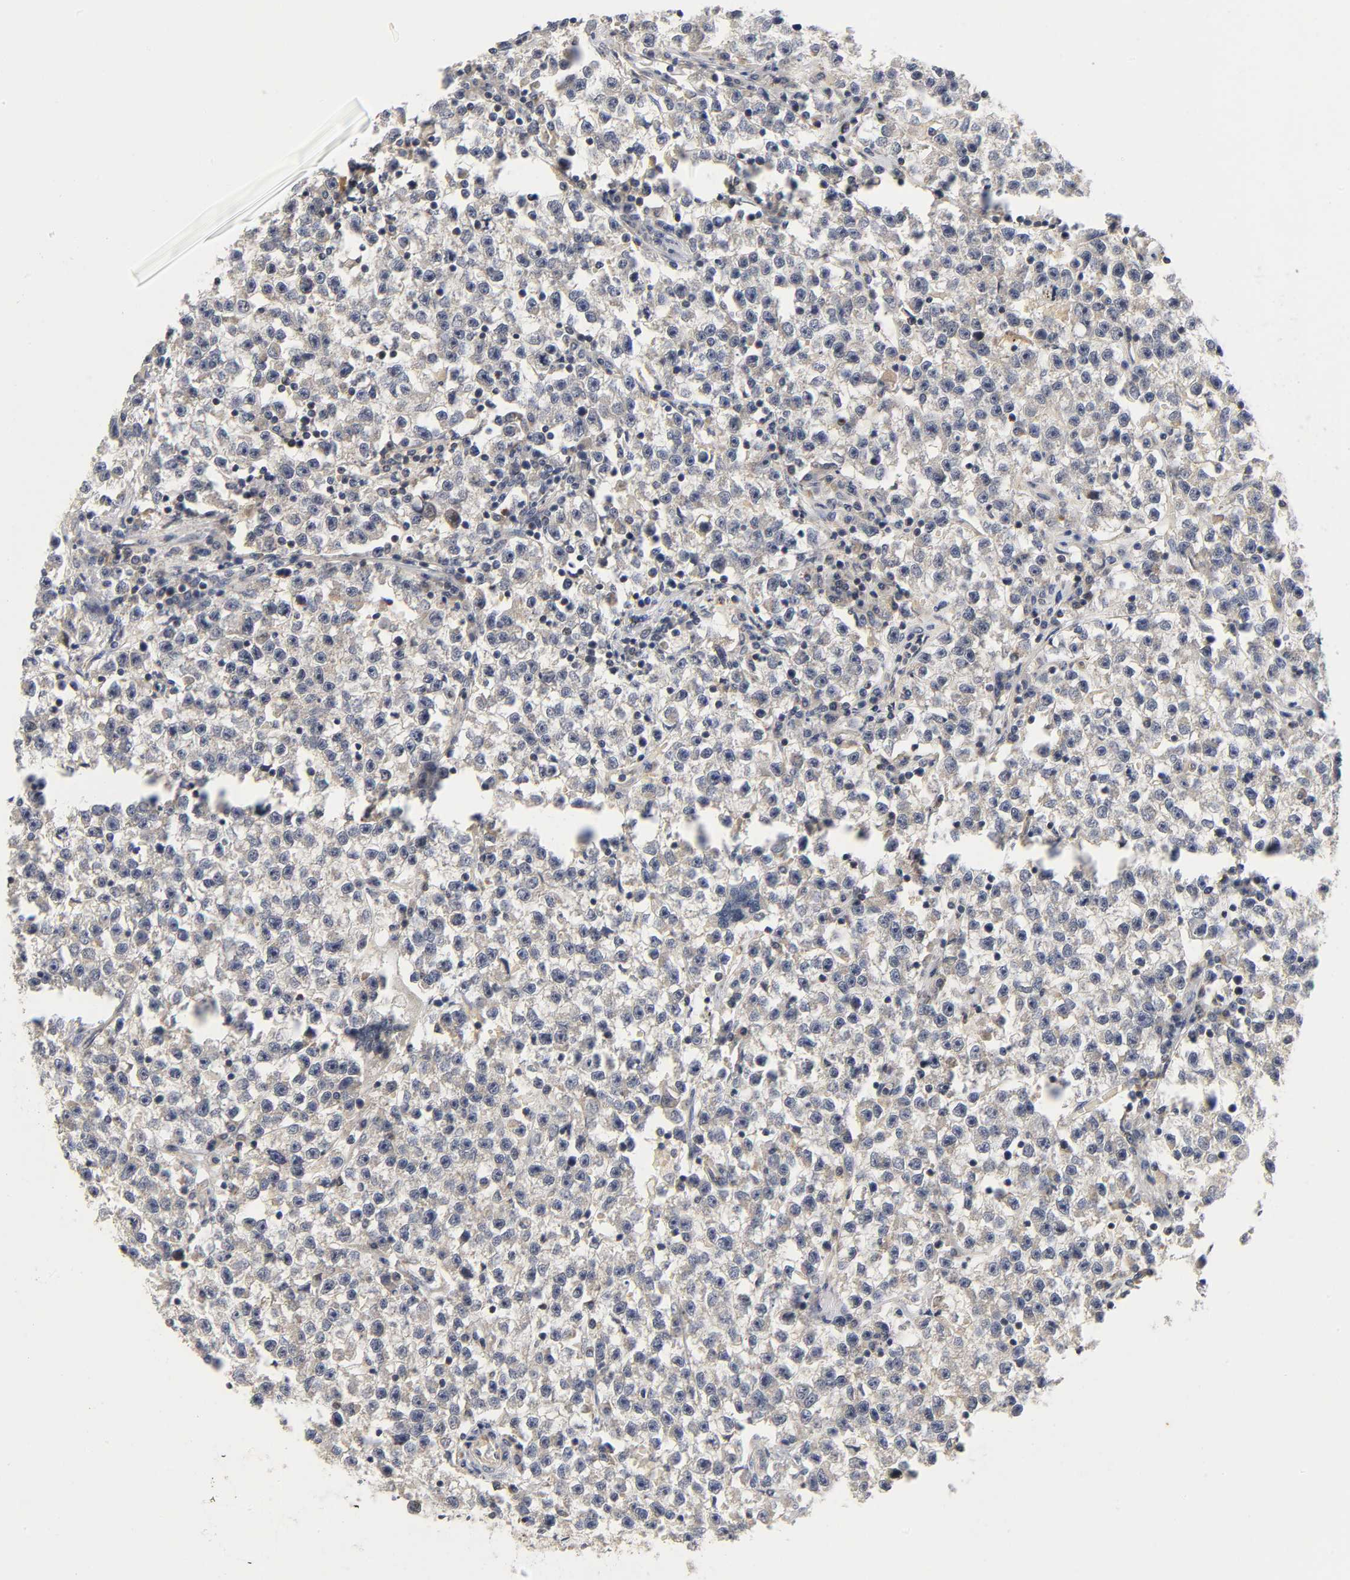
{"staining": {"intensity": "negative", "quantity": "none", "location": "none"}, "tissue": "testis cancer", "cell_type": "Tumor cells", "image_type": "cancer", "snomed": [{"axis": "morphology", "description": "Seminoma, NOS"}, {"axis": "topography", "description": "Testis"}], "caption": "Tumor cells show no significant protein staining in testis cancer.", "gene": "NRP1", "patient": {"sex": "male", "age": 22}}